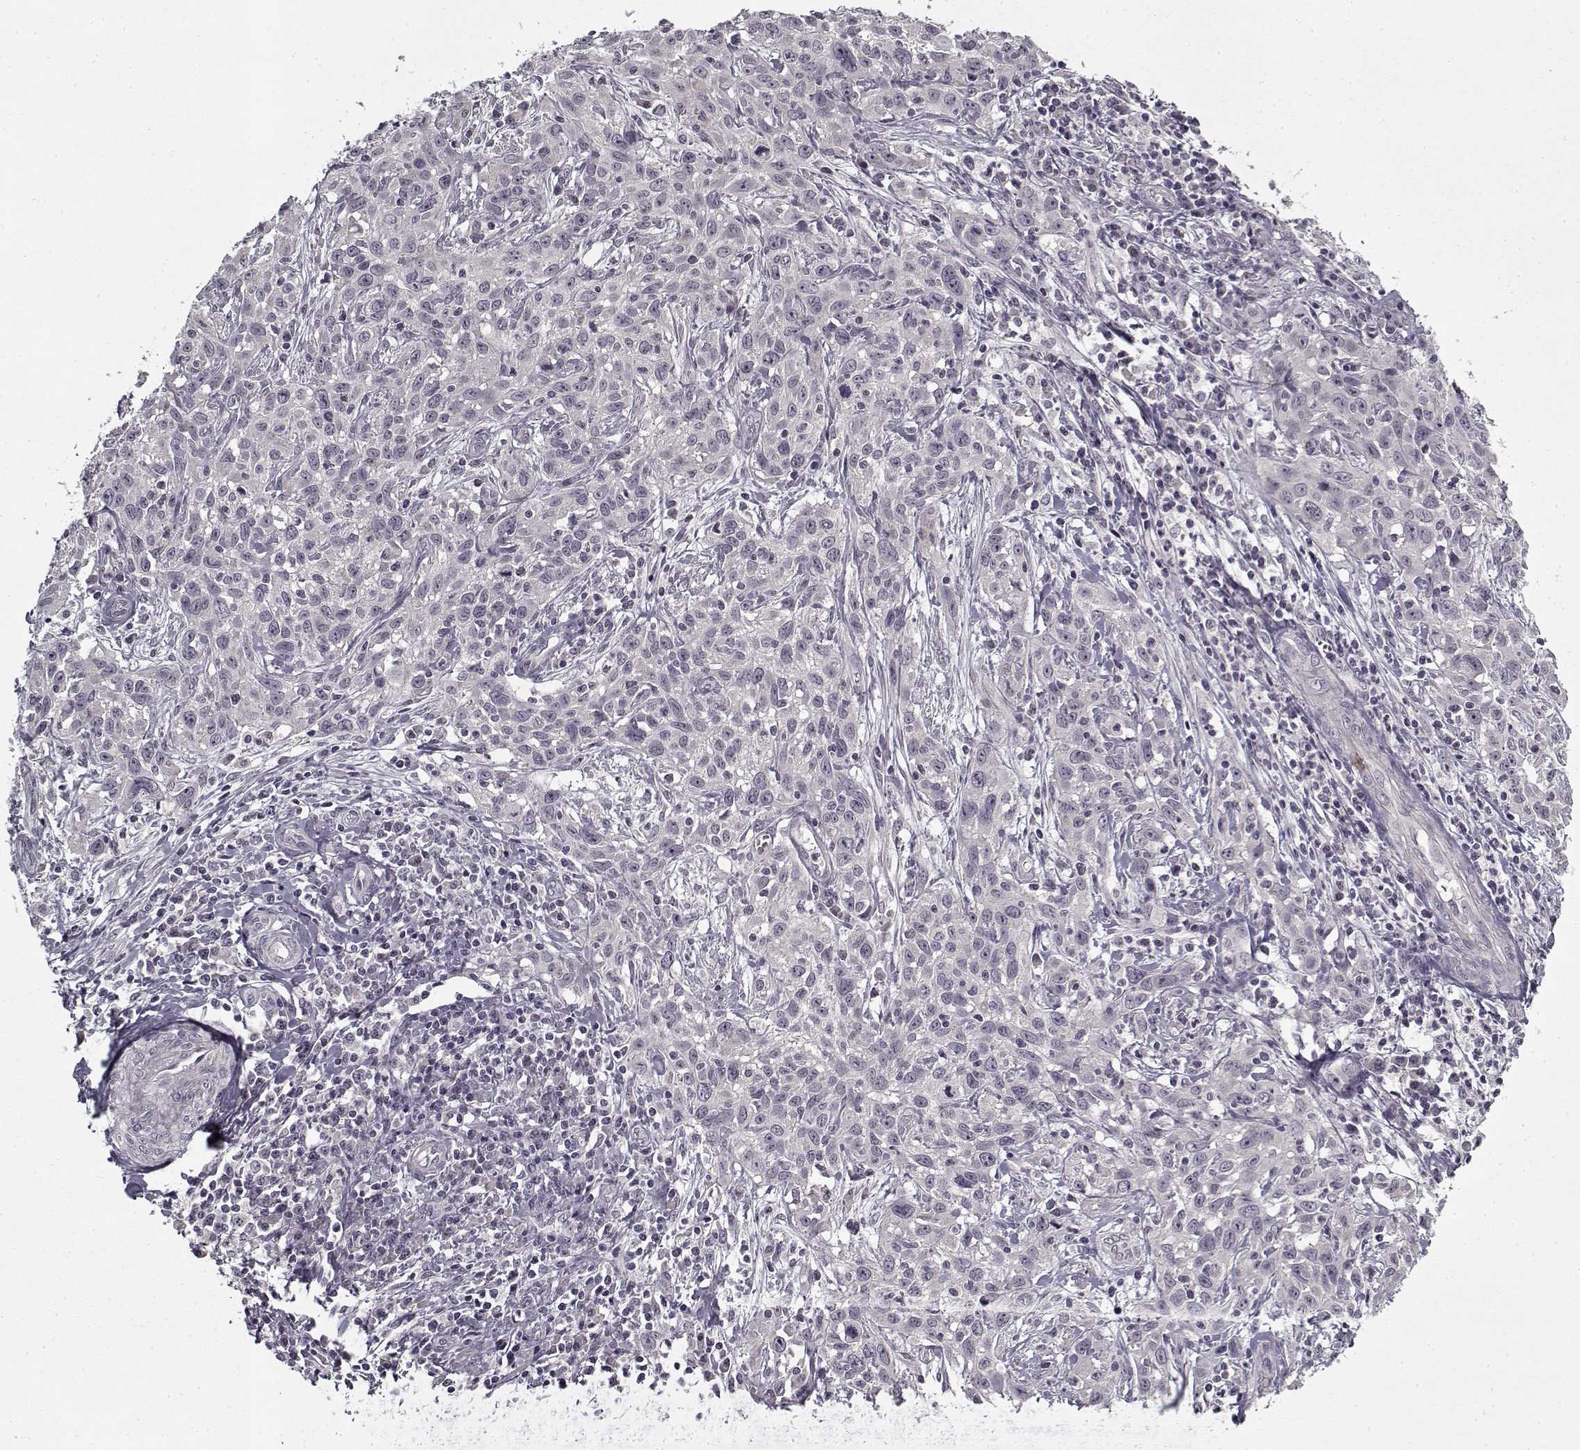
{"staining": {"intensity": "negative", "quantity": "none", "location": "none"}, "tissue": "cervical cancer", "cell_type": "Tumor cells", "image_type": "cancer", "snomed": [{"axis": "morphology", "description": "Squamous cell carcinoma, NOS"}, {"axis": "topography", "description": "Cervix"}], "caption": "Tumor cells show no significant protein staining in cervical cancer.", "gene": "LAMA2", "patient": {"sex": "female", "age": 38}}